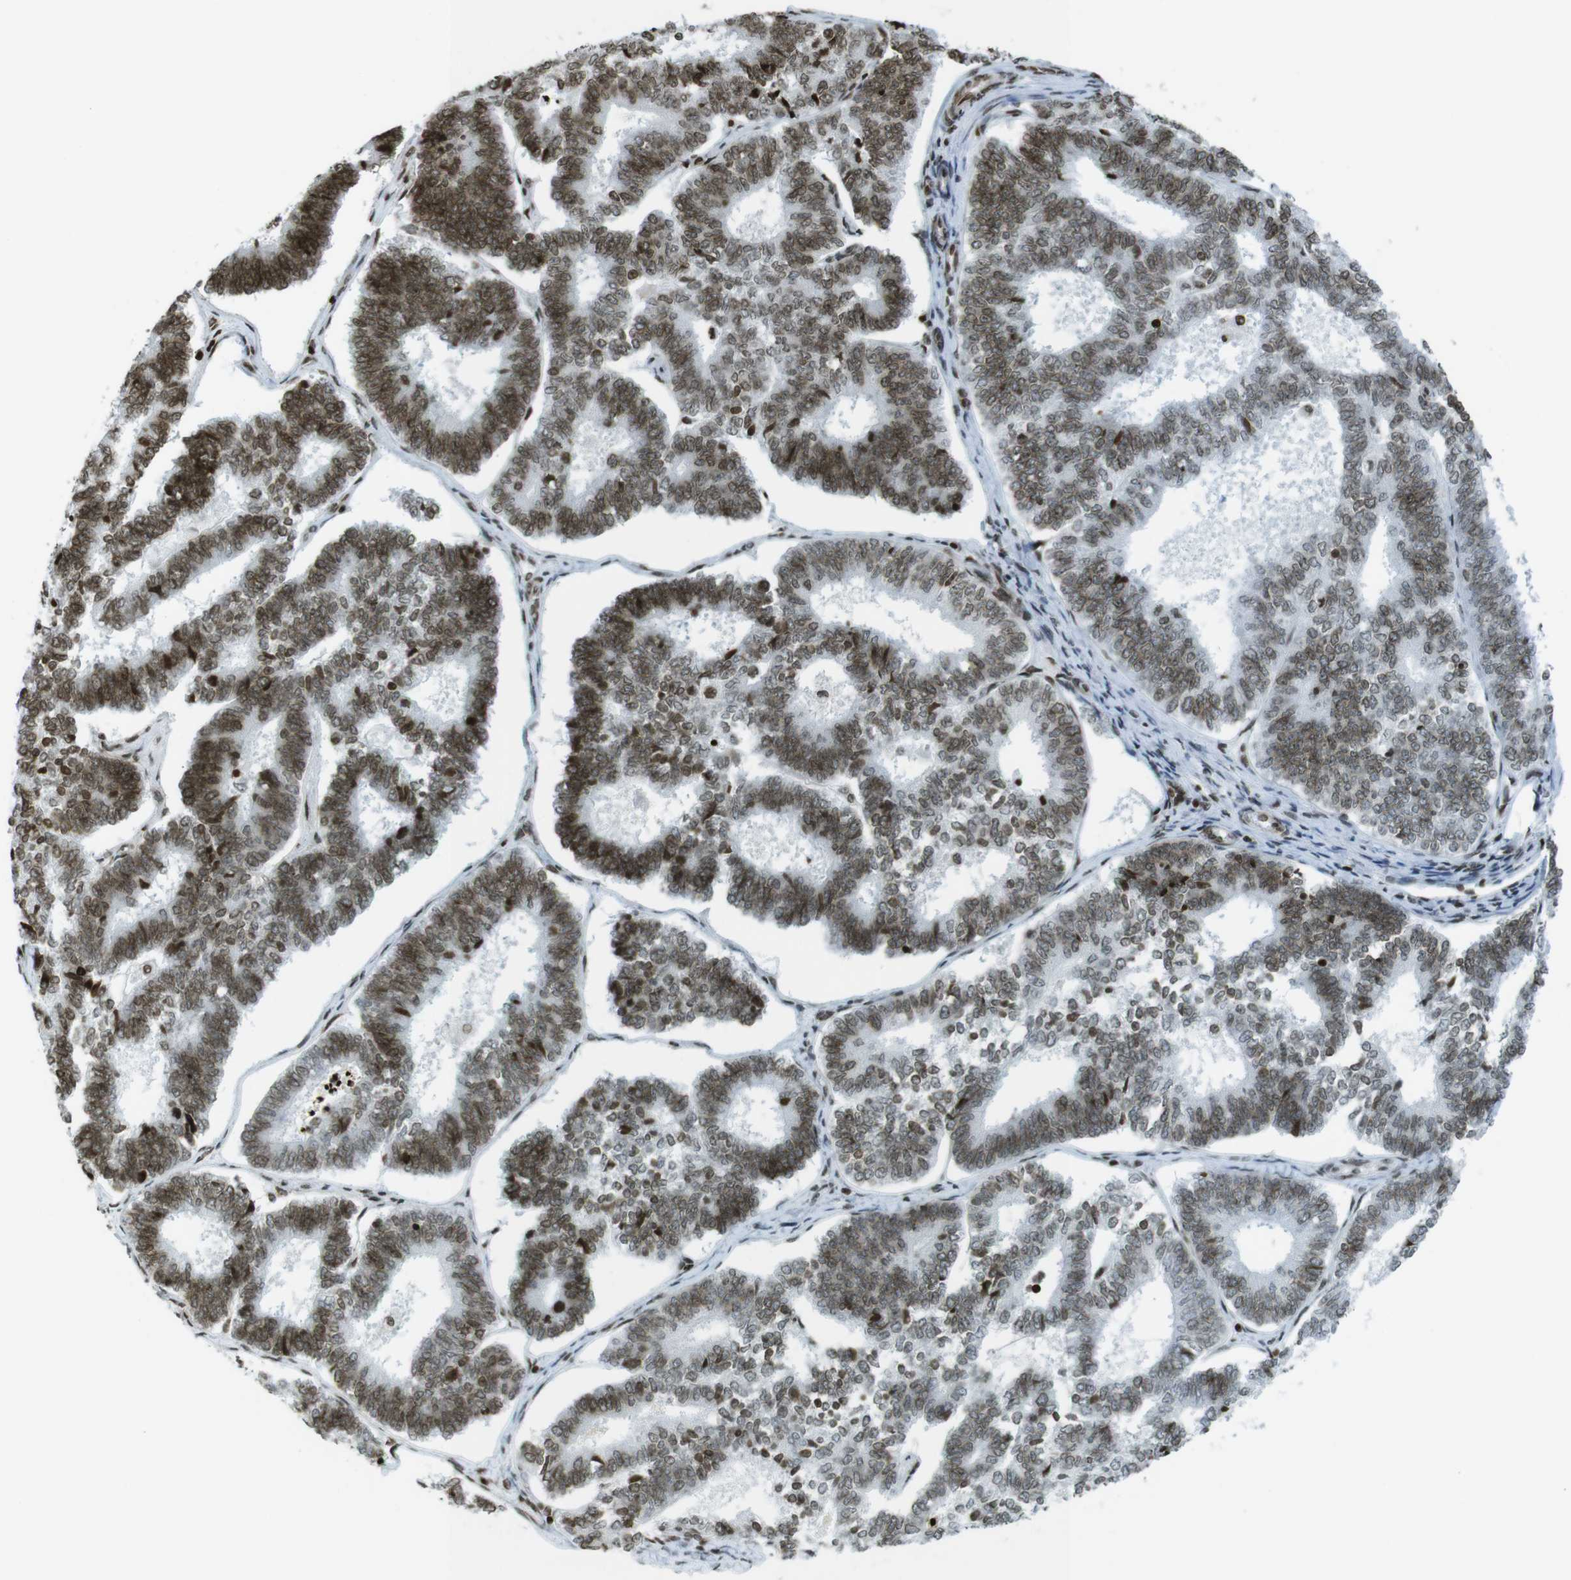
{"staining": {"intensity": "moderate", "quantity": ">75%", "location": "nuclear"}, "tissue": "endometrial cancer", "cell_type": "Tumor cells", "image_type": "cancer", "snomed": [{"axis": "morphology", "description": "Adenocarcinoma, NOS"}, {"axis": "topography", "description": "Endometrium"}], "caption": "Endometrial cancer (adenocarcinoma) stained with a protein marker reveals moderate staining in tumor cells.", "gene": "H2AC8", "patient": {"sex": "female", "age": 70}}